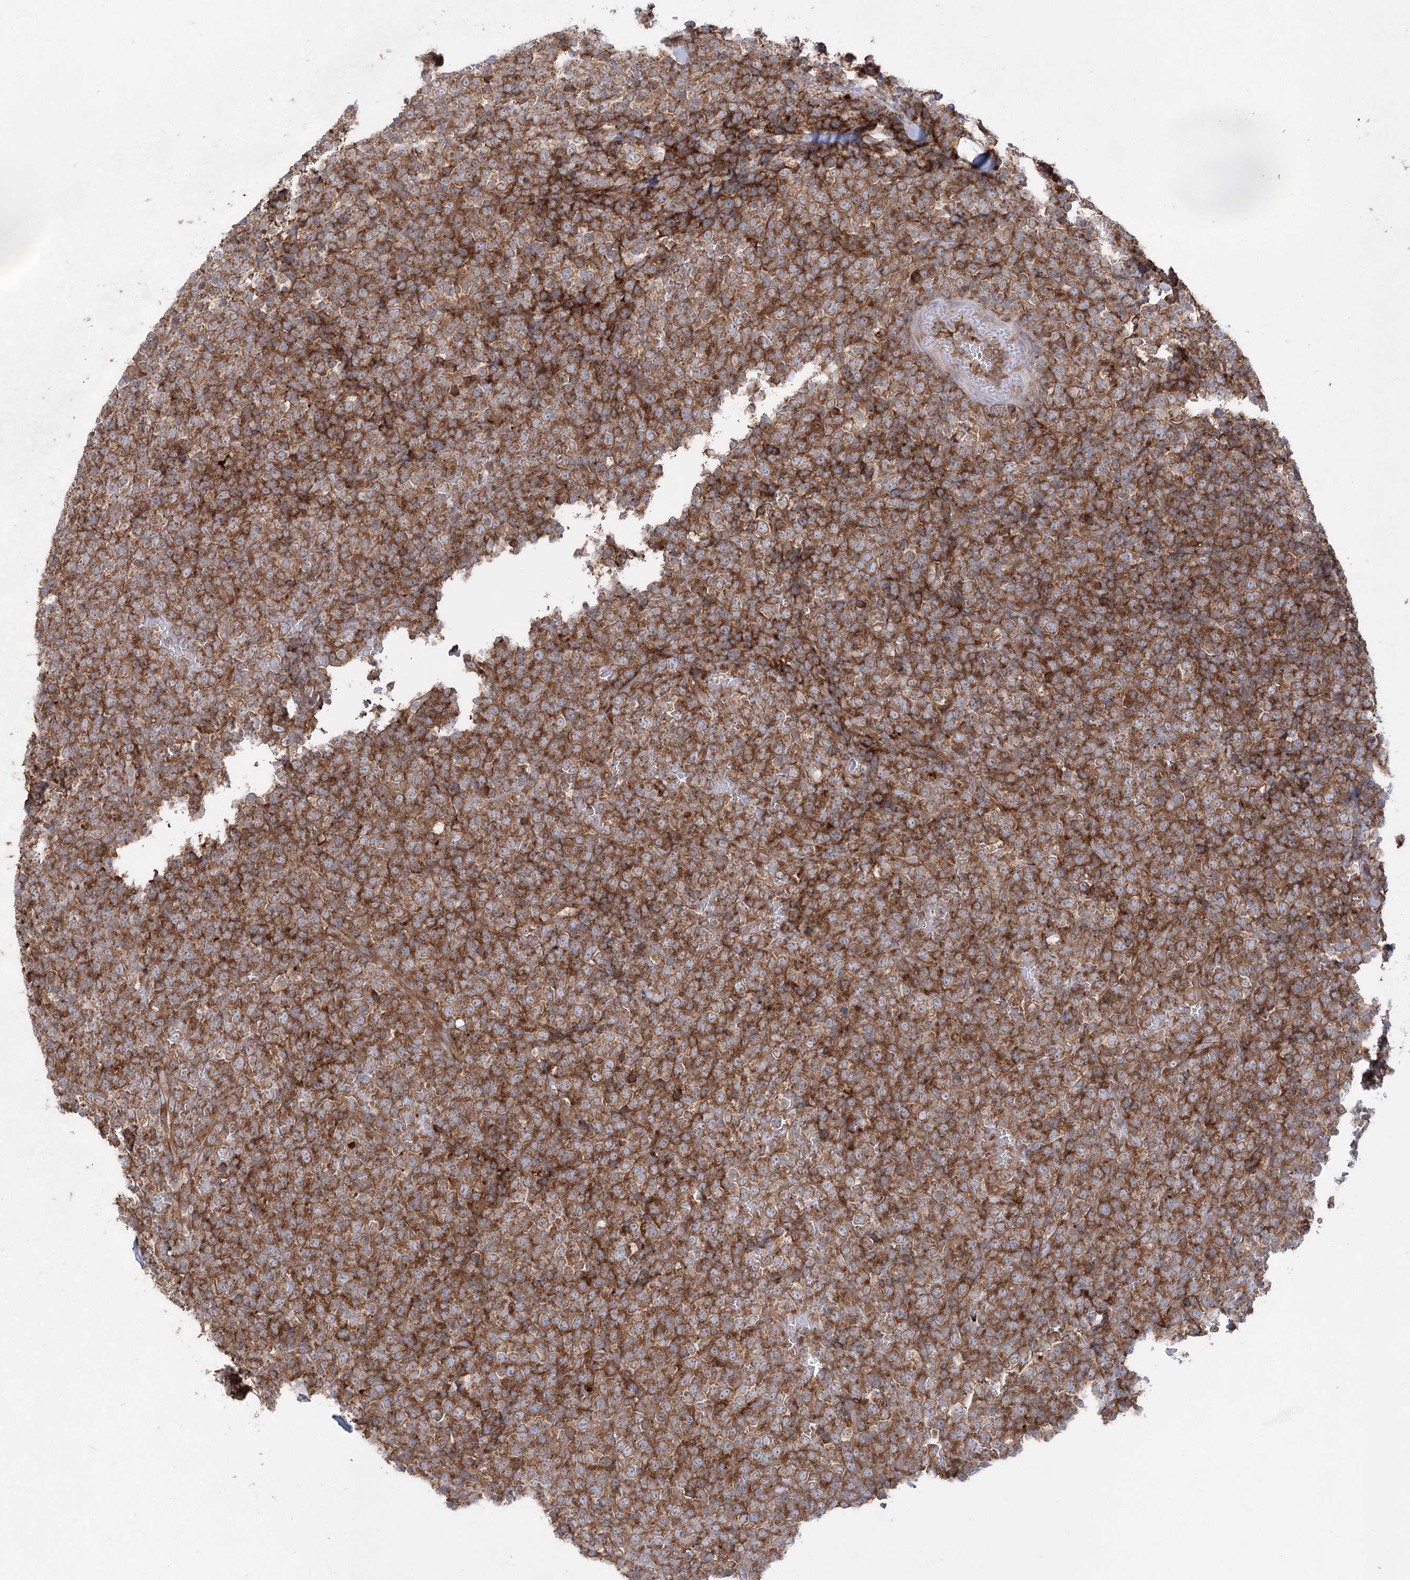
{"staining": {"intensity": "strong", "quantity": ">75%", "location": "cytoplasmic/membranous"}, "tissue": "lymphoma", "cell_type": "Tumor cells", "image_type": "cancer", "snomed": [{"axis": "morphology", "description": "Malignant lymphoma, non-Hodgkin's type, High grade"}, {"axis": "topography", "description": "Colon"}], "caption": "An immunohistochemistry photomicrograph of tumor tissue is shown. Protein staining in brown shows strong cytoplasmic/membranous positivity in lymphoma within tumor cells.", "gene": "EIF3A", "patient": {"sex": "female", "age": 53}}